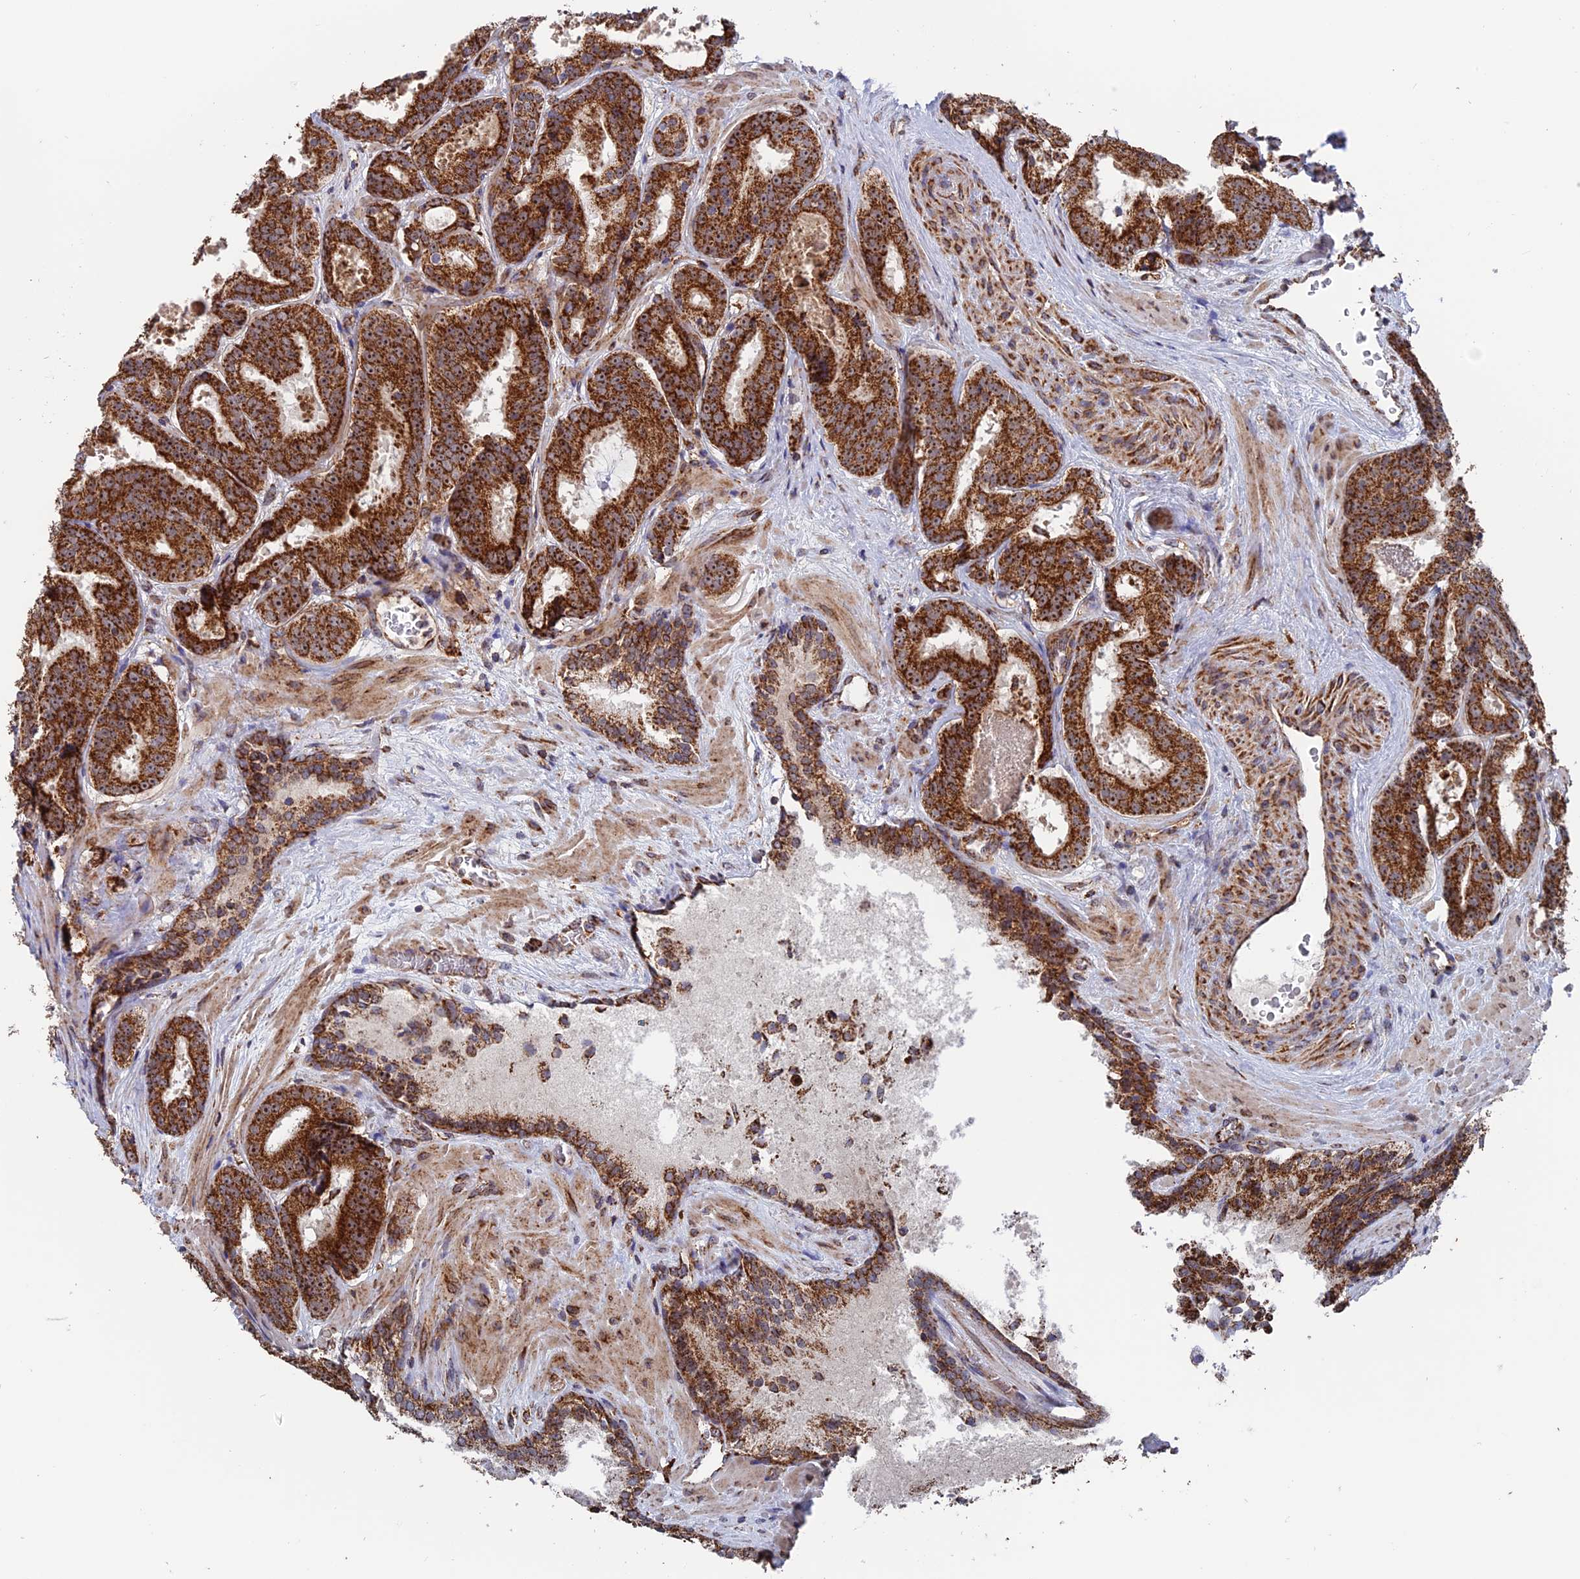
{"staining": {"intensity": "strong", "quantity": ">75%", "location": "cytoplasmic/membranous"}, "tissue": "prostate cancer", "cell_type": "Tumor cells", "image_type": "cancer", "snomed": [{"axis": "morphology", "description": "Adenocarcinoma, High grade"}, {"axis": "topography", "description": "Prostate"}], "caption": "Human prostate cancer (adenocarcinoma (high-grade)) stained with a protein marker demonstrates strong staining in tumor cells.", "gene": "DTYMK", "patient": {"sex": "male", "age": 57}}